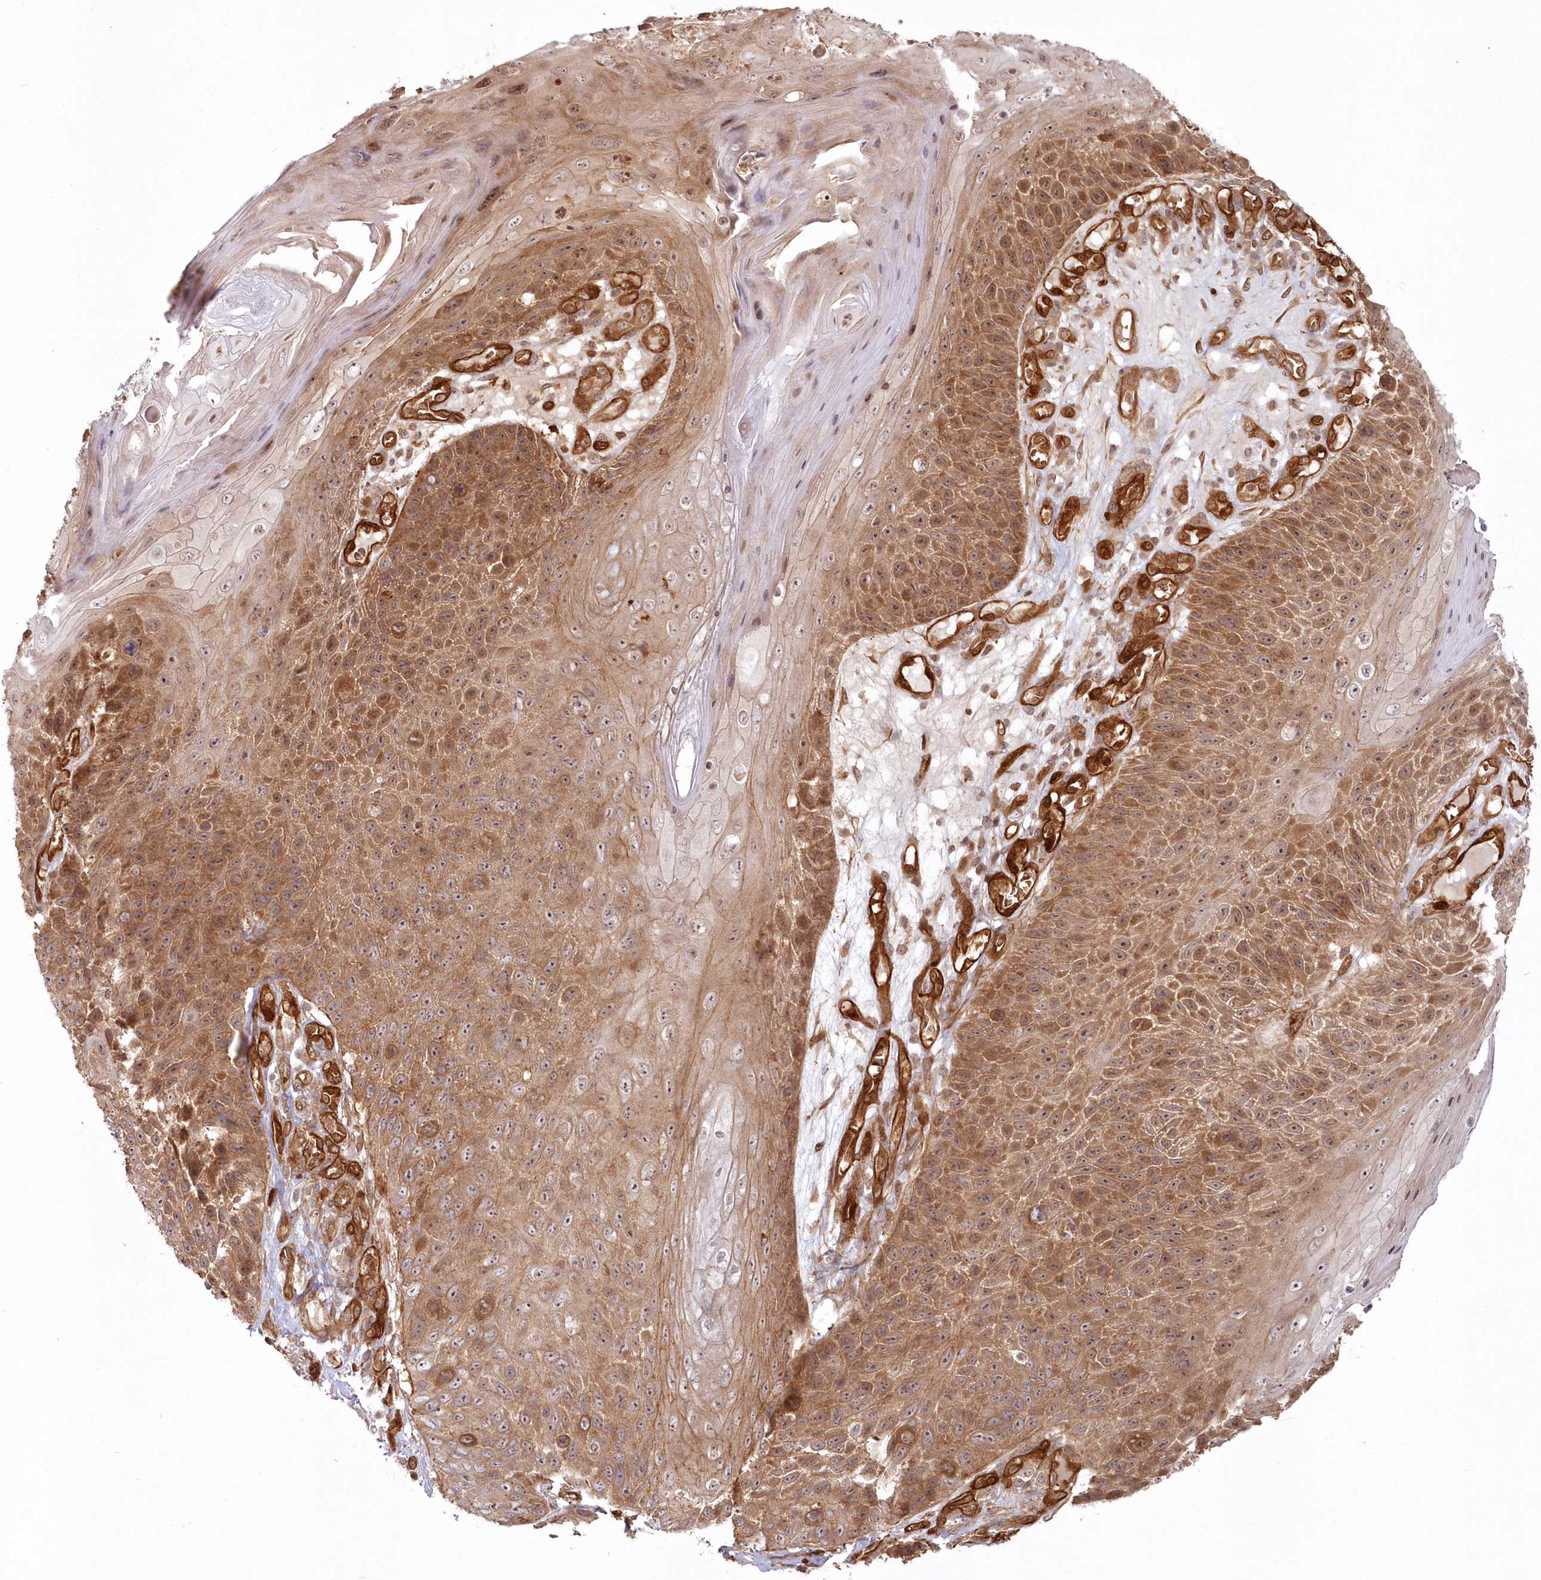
{"staining": {"intensity": "moderate", "quantity": ">75%", "location": "cytoplasmic/membranous"}, "tissue": "skin cancer", "cell_type": "Tumor cells", "image_type": "cancer", "snomed": [{"axis": "morphology", "description": "Squamous cell carcinoma, NOS"}, {"axis": "topography", "description": "Skin"}], "caption": "Tumor cells reveal medium levels of moderate cytoplasmic/membranous expression in approximately >75% of cells in squamous cell carcinoma (skin).", "gene": "RGCC", "patient": {"sex": "female", "age": 88}}